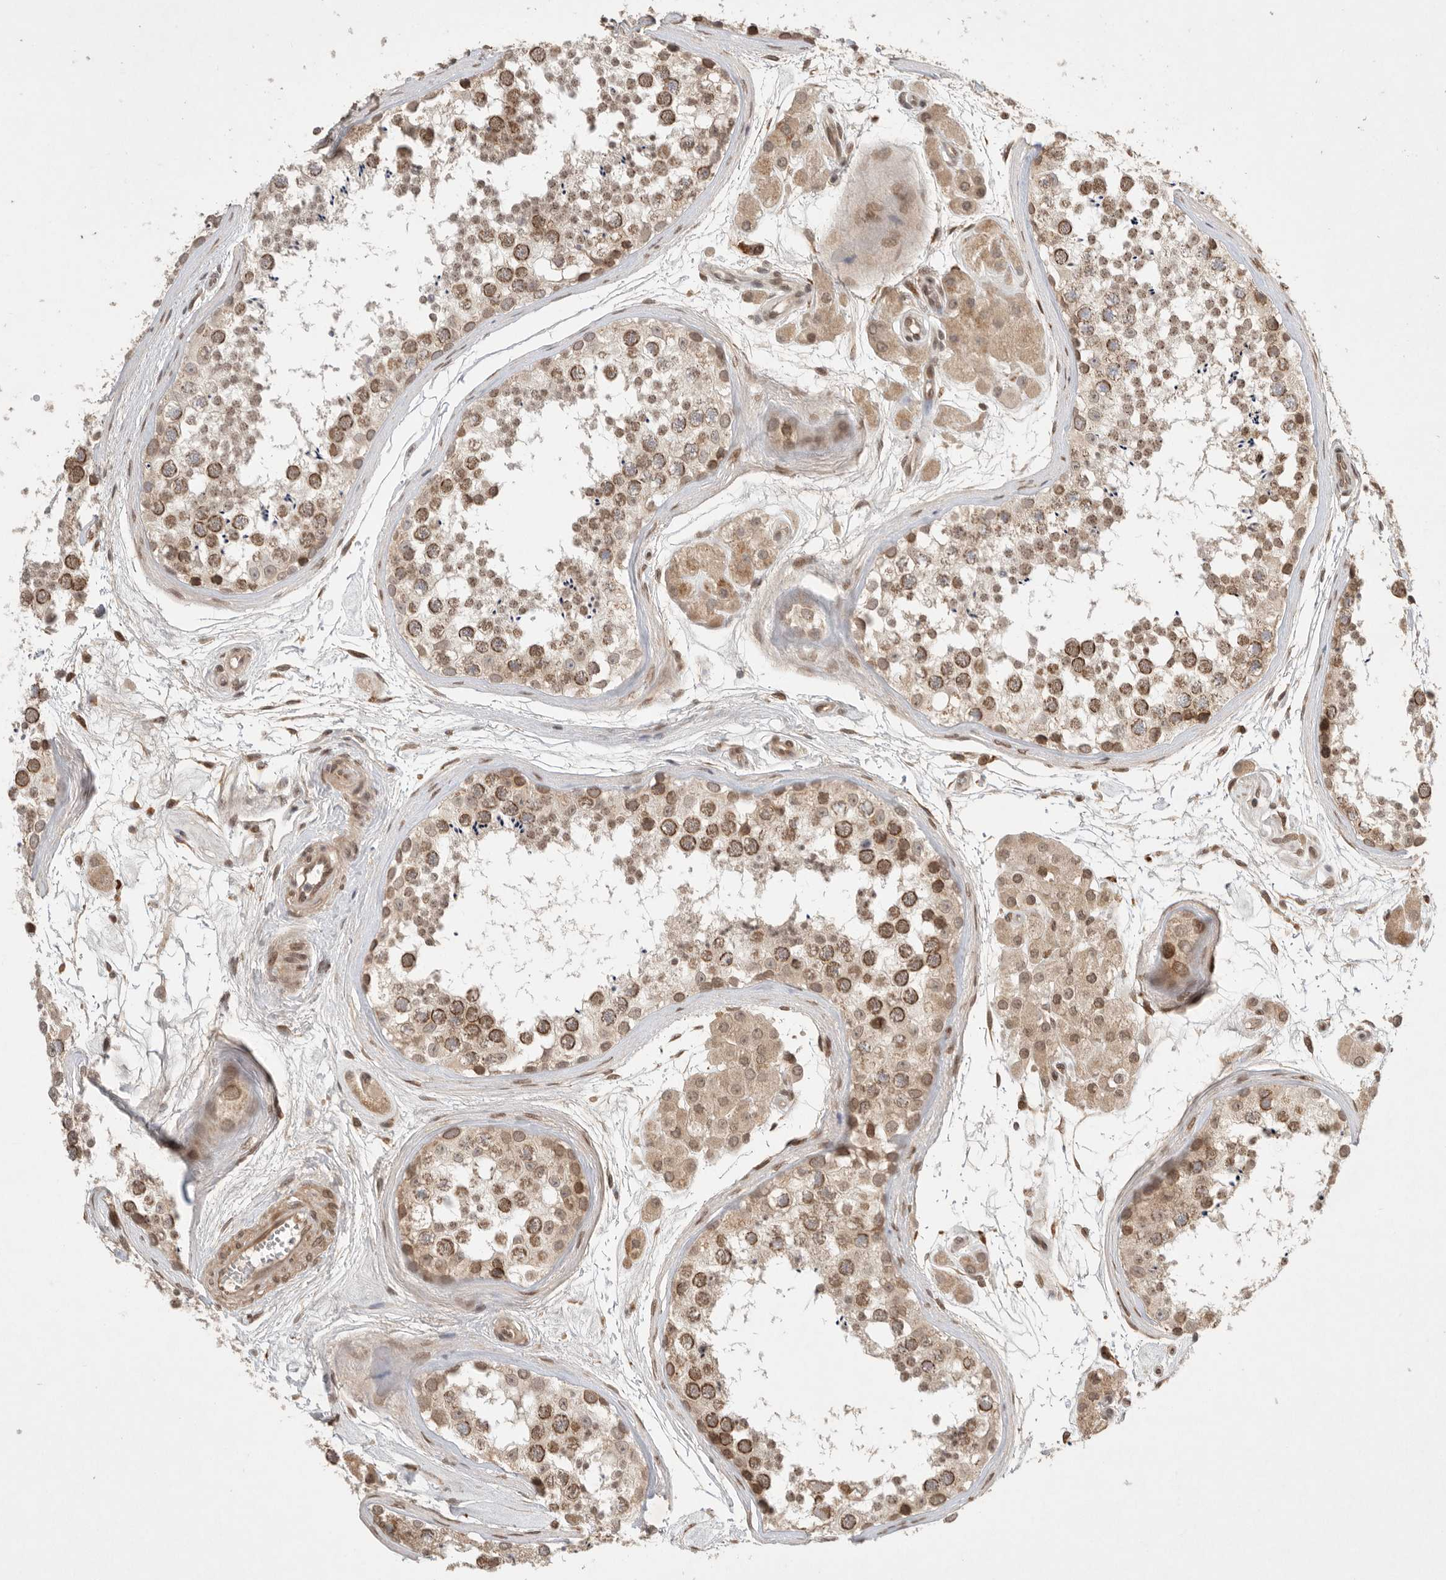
{"staining": {"intensity": "strong", "quantity": "25%-75%", "location": "cytoplasmic/membranous,nuclear"}, "tissue": "testis", "cell_type": "Cells in seminiferous ducts", "image_type": "normal", "snomed": [{"axis": "morphology", "description": "Normal tissue, NOS"}, {"axis": "topography", "description": "Testis"}], "caption": "Immunohistochemistry of unremarkable testis displays high levels of strong cytoplasmic/membranous,nuclear expression in about 25%-75% of cells in seminiferous ducts. The protein is shown in brown color, while the nuclei are stained blue.", "gene": "LEMD3", "patient": {"sex": "male", "age": 56}}